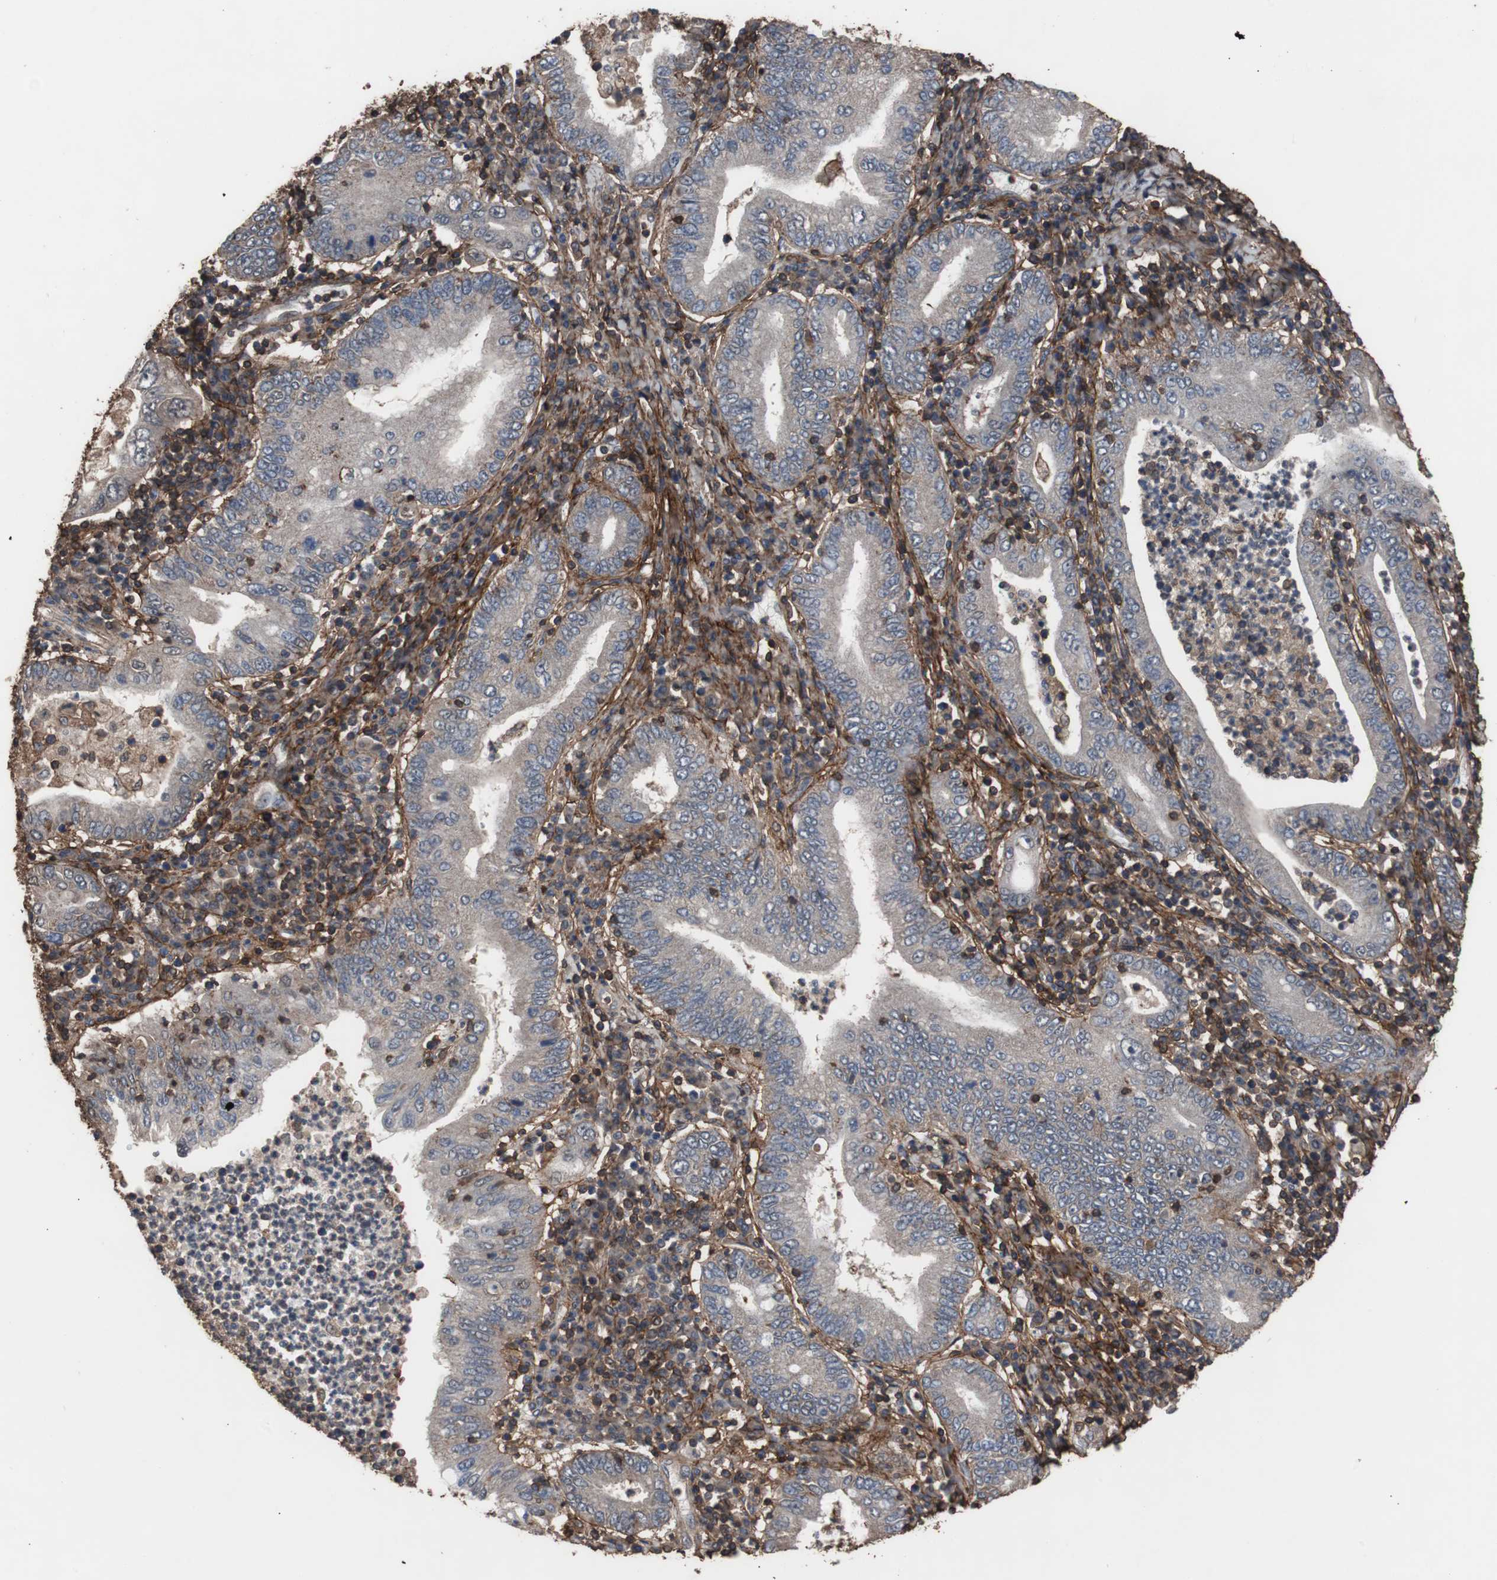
{"staining": {"intensity": "negative", "quantity": "none", "location": "none"}, "tissue": "stomach cancer", "cell_type": "Tumor cells", "image_type": "cancer", "snomed": [{"axis": "morphology", "description": "Normal tissue, NOS"}, {"axis": "morphology", "description": "Adenocarcinoma, NOS"}, {"axis": "topography", "description": "Esophagus"}, {"axis": "topography", "description": "Stomach, upper"}, {"axis": "topography", "description": "Peripheral nerve tissue"}], "caption": "Immunohistochemical staining of stomach cancer (adenocarcinoma) demonstrates no significant expression in tumor cells.", "gene": "COL6A2", "patient": {"sex": "male", "age": 62}}